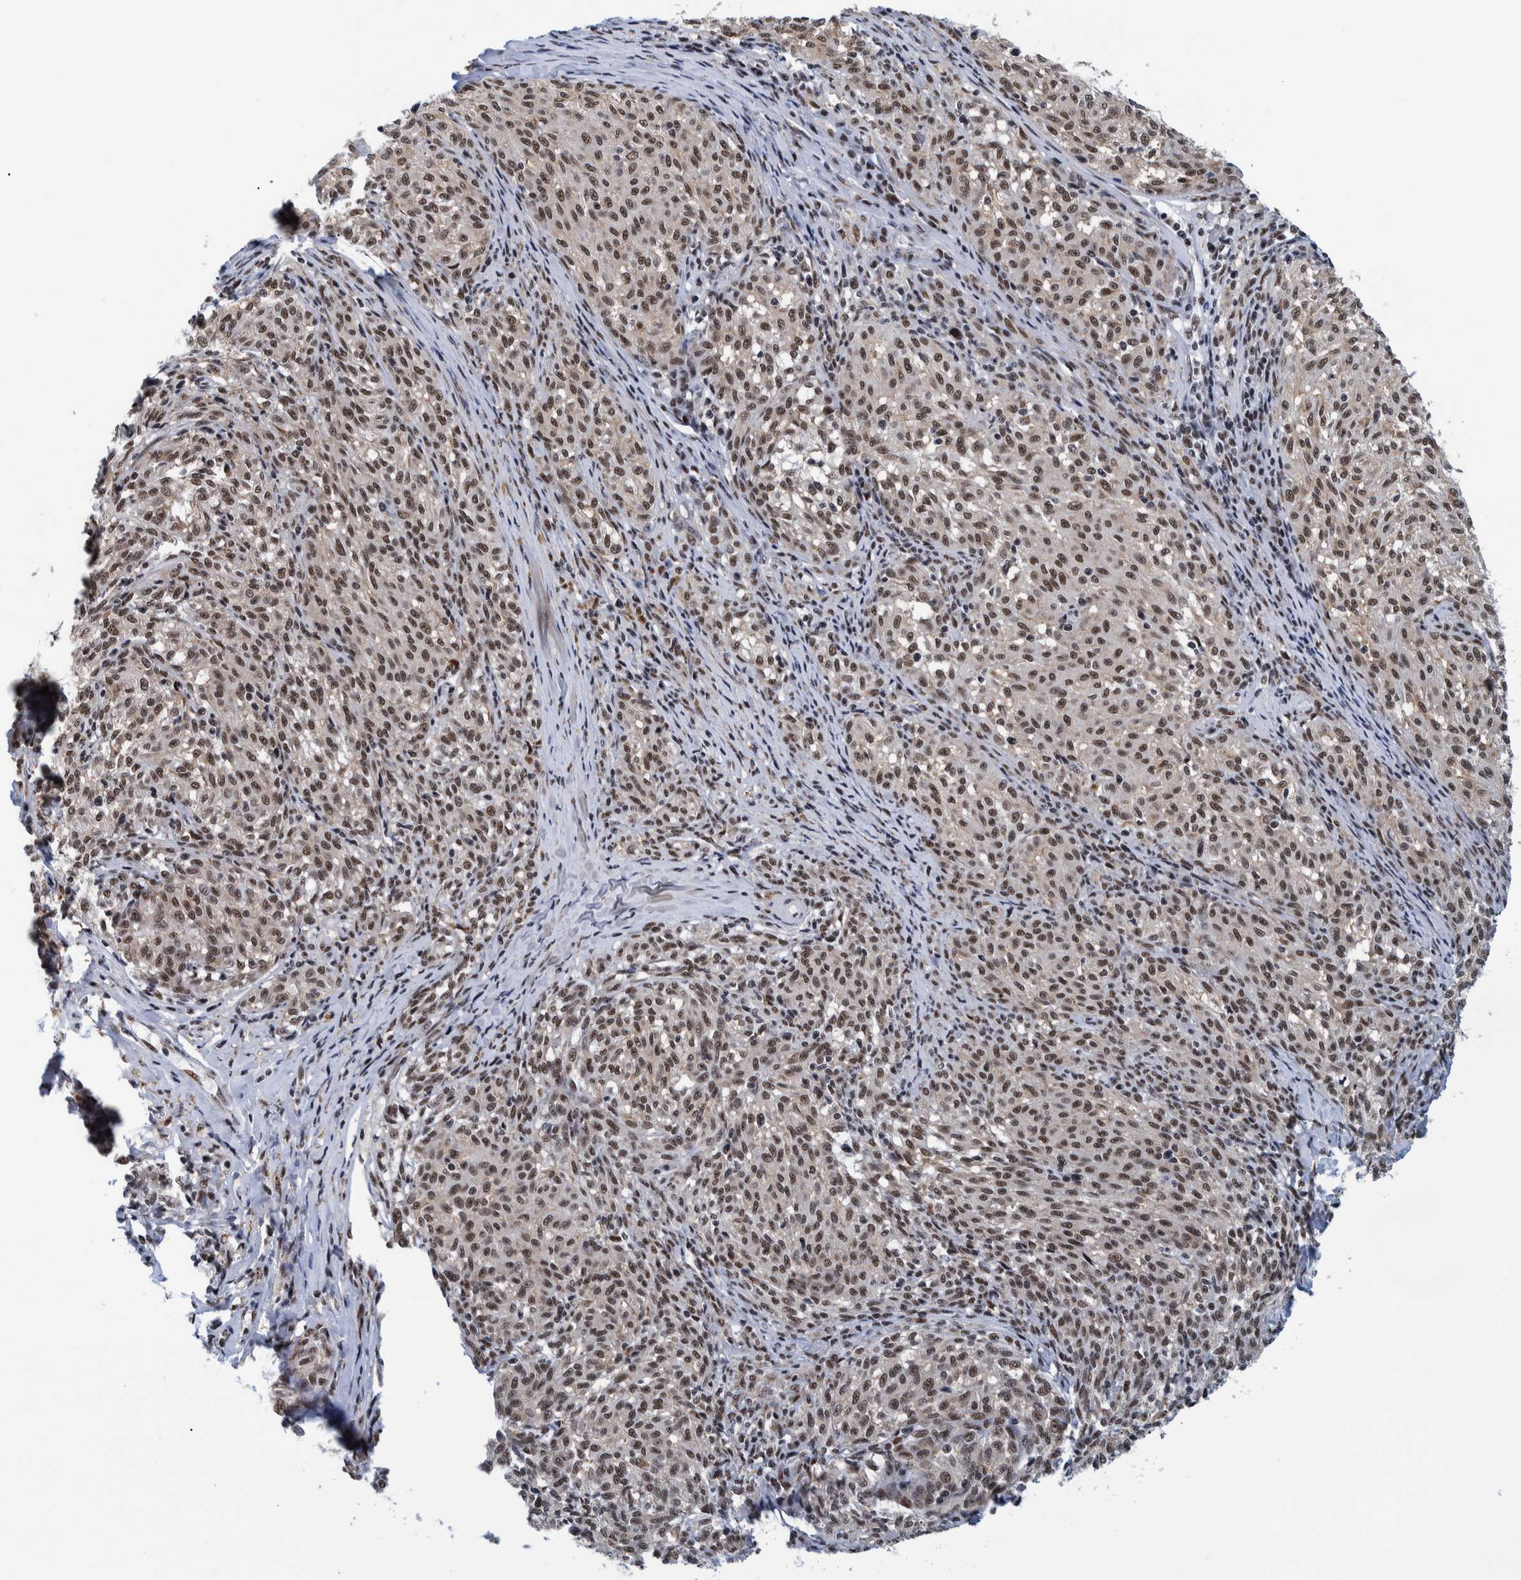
{"staining": {"intensity": "moderate", "quantity": ">75%", "location": "nuclear"}, "tissue": "melanoma", "cell_type": "Tumor cells", "image_type": "cancer", "snomed": [{"axis": "morphology", "description": "Malignant melanoma, NOS"}, {"axis": "topography", "description": "Skin"}], "caption": "Immunohistochemical staining of malignant melanoma shows moderate nuclear protein staining in approximately >75% of tumor cells.", "gene": "EFTUD2", "patient": {"sex": "female", "age": 72}}